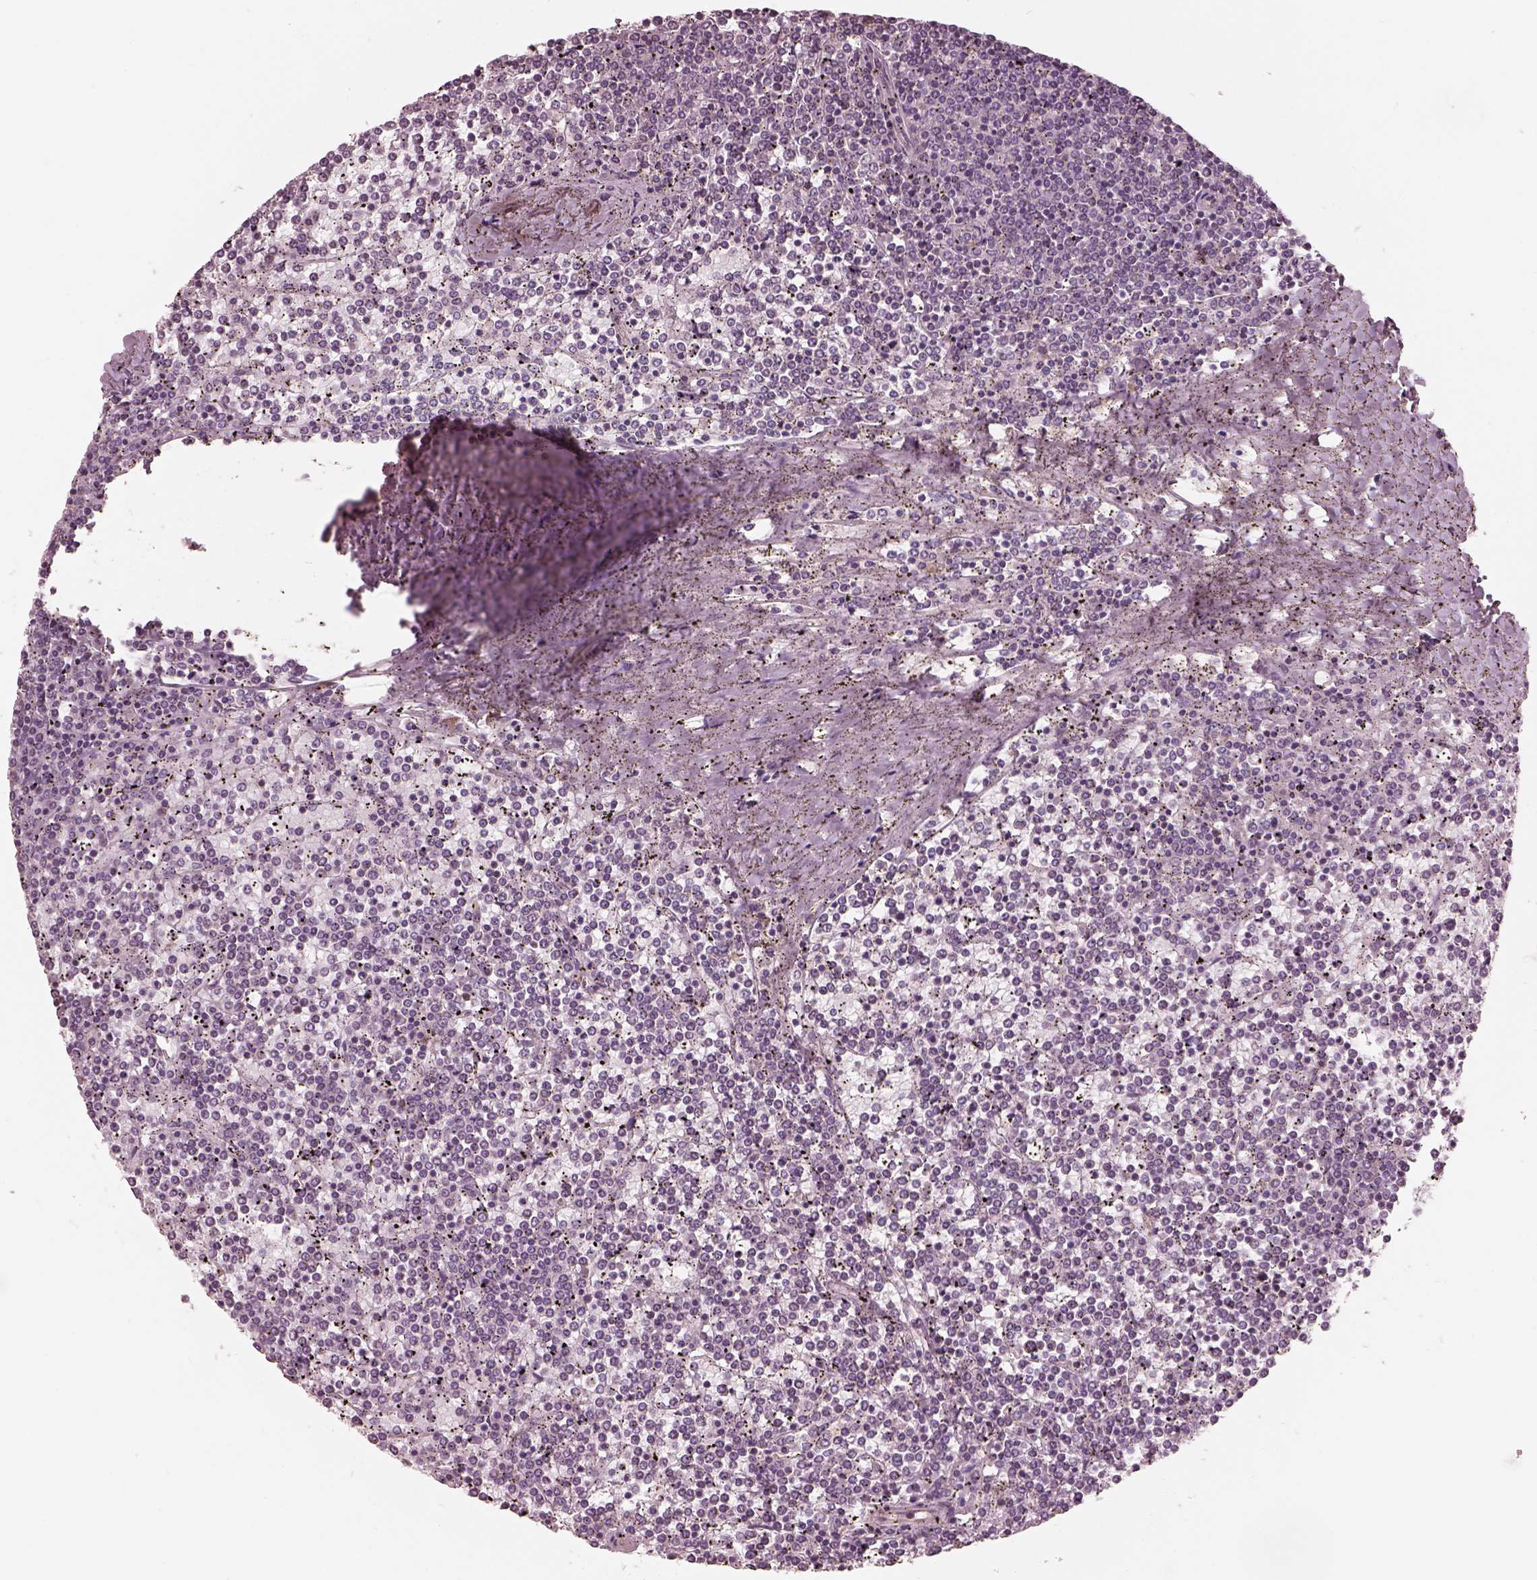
{"staining": {"intensity": "negative", "quantity": "none", "location": "none"}, "tissue": "lymphoma", "cell_type": "Tumor cells", "image_type": "cancer", "snomed": [{"axis": "morphology", "description": "Malignant lymphoma, non-Hodgkin's type, Low grade"}, {"axis": "topography", "description": "Spleen"}], "caption": "High power microscopy photomicrograph of an immunohistochemistry (IHC) image of lymphoma, revealing no significant staining in tumor cells. The staining is performed using DAB (3,3'-diaminobenzidine) brown chromogen with nuclei counter-stained in using hematoxylin.", "gene": "ELAPOR1", "patient": {"sex": "female", "age": 19}}